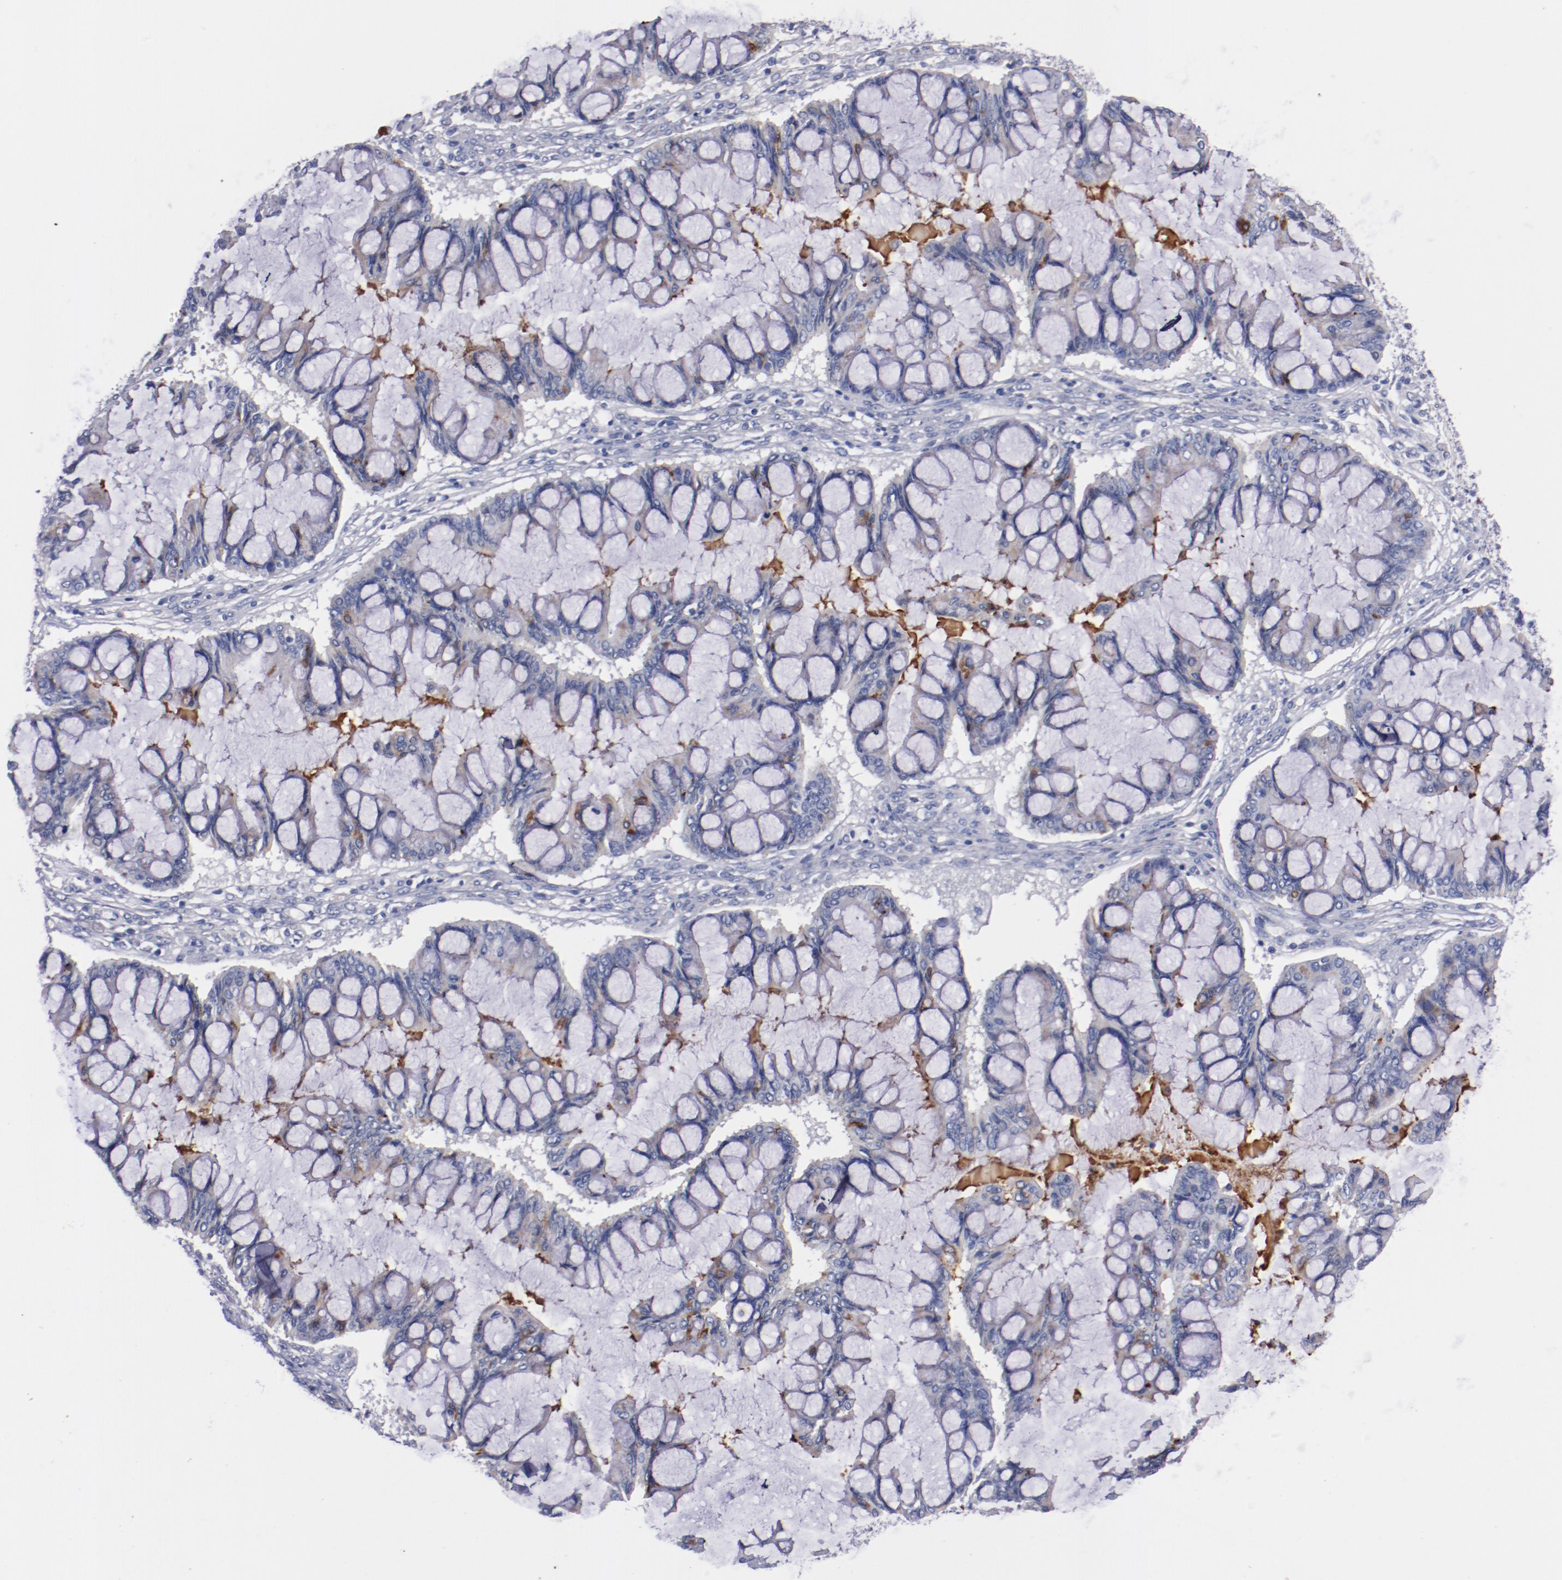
{"staining": {"intensity": "weak", "quantity": "<25%", "location": "cytoplasmic/membranous"}, "tissue": "ovarian cancer", "cell_type": "Tumor cells", "image_type": "cancer", "snomed": [{"axis": "morphology", "description": "Cystadenocarcinoma, mucinous, NOS"}, {"axis": "topography", "description": "Ovary"}], "caption": "DAB immunohistochemical staining of human ovarian mucinous cystadenocarcinoma exhibits no significant staining in tumor cells. (DAB (3,3'-diaminobenzidine) IHC, high magnification).", "gene": "CNTNAP2", "patient": {"sex": "female", "age": 73}}